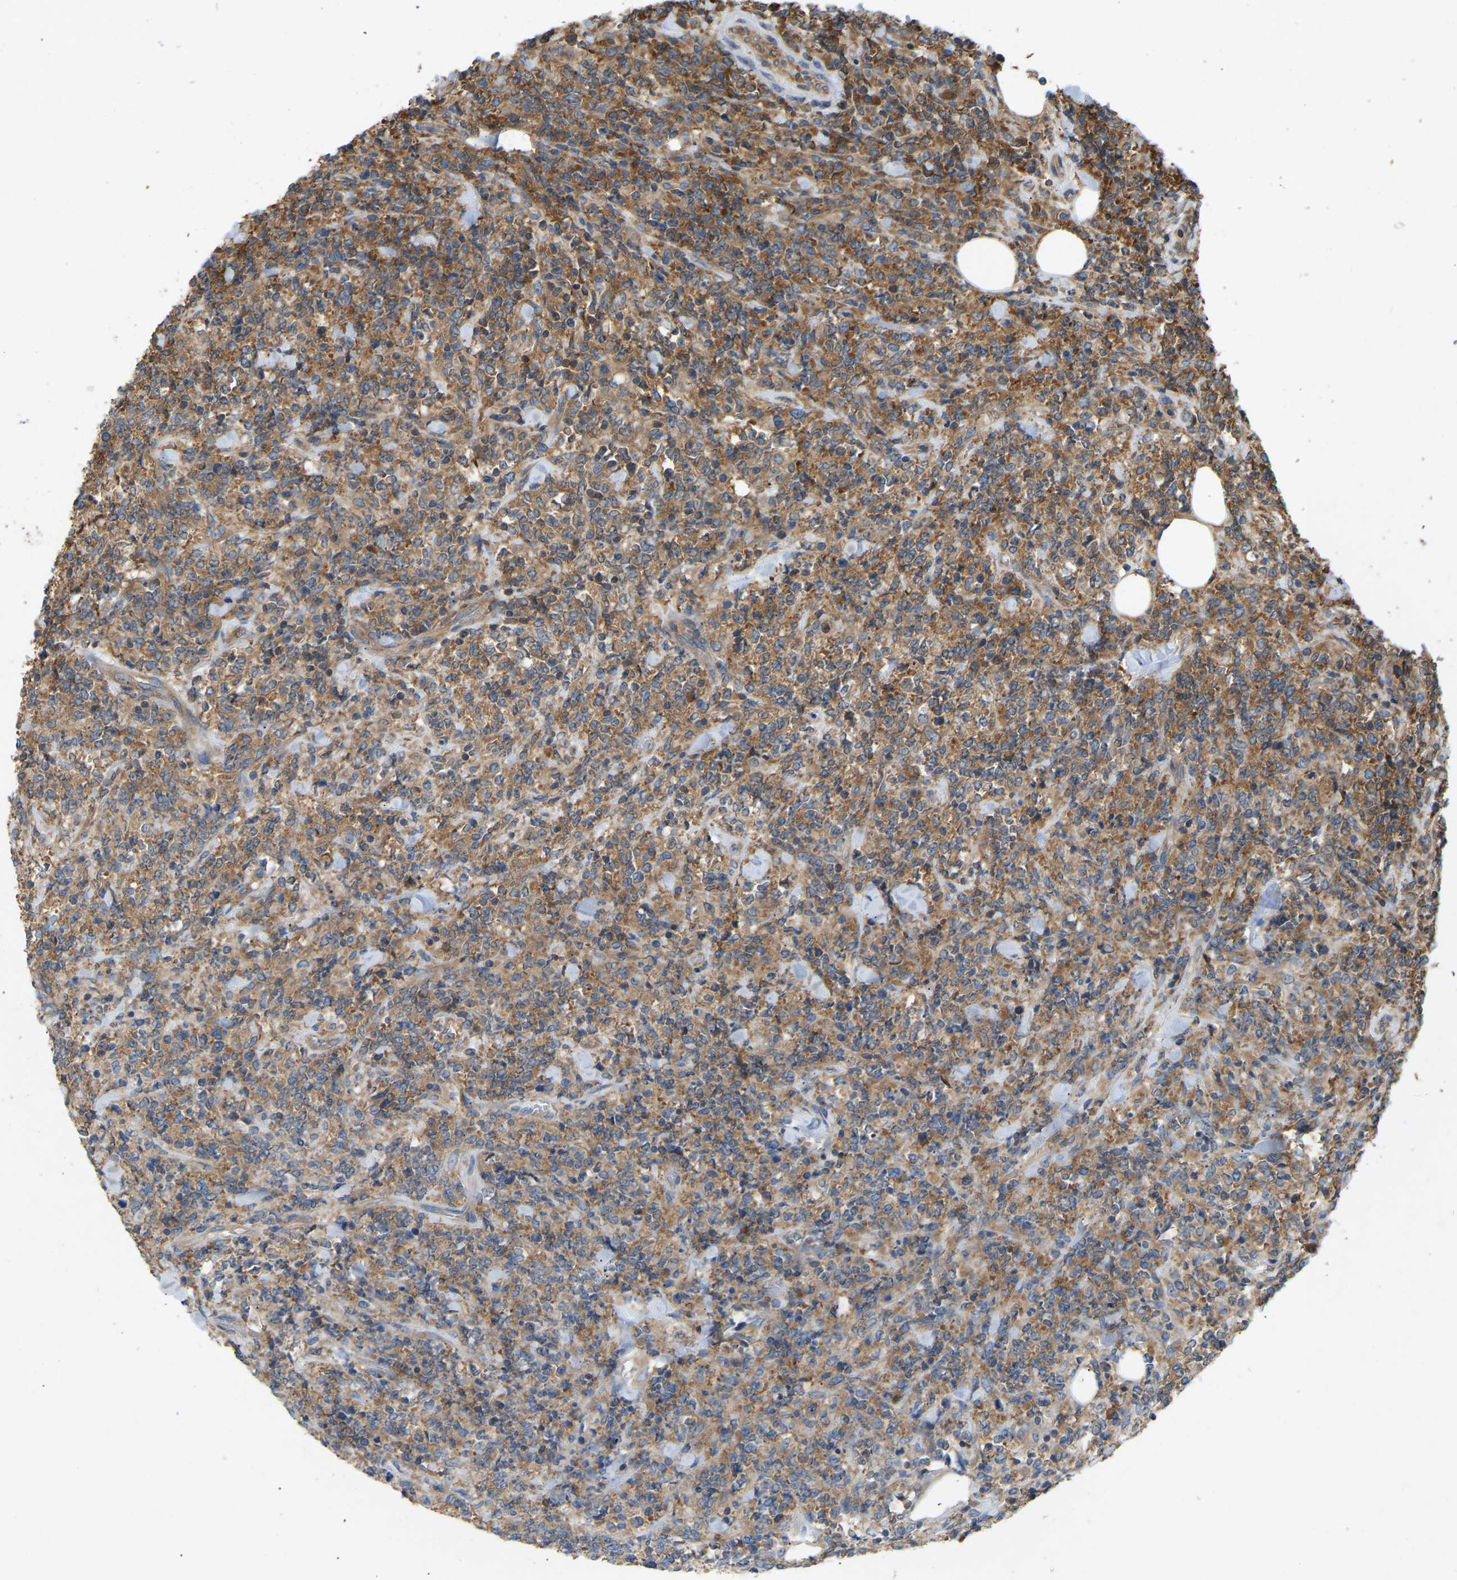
{"staining": {"intensity": "moderate", "quantity": ">75%", "location": "cytoplasmic/membranous"}, "tissue": "lymphoma", "cell_type": "Tumor cells", "image_type": "cancer", "snomed": [{"axis": "morphology", "description": "Malignant lymphoma, non-Hodgkin's type, High grade"}, {"axis": "topography", "description": "Soft tissue"}], "caption": "Immunohistochemical staining of malignant lymphoma, non-Hodgkin's type (high-grade) displays moderate cytoplasmic/membranous protein staining in about >75% of tumor cells.", "gene": "RPS6KB2", "patient": {"sex": "male", "age": 18}}